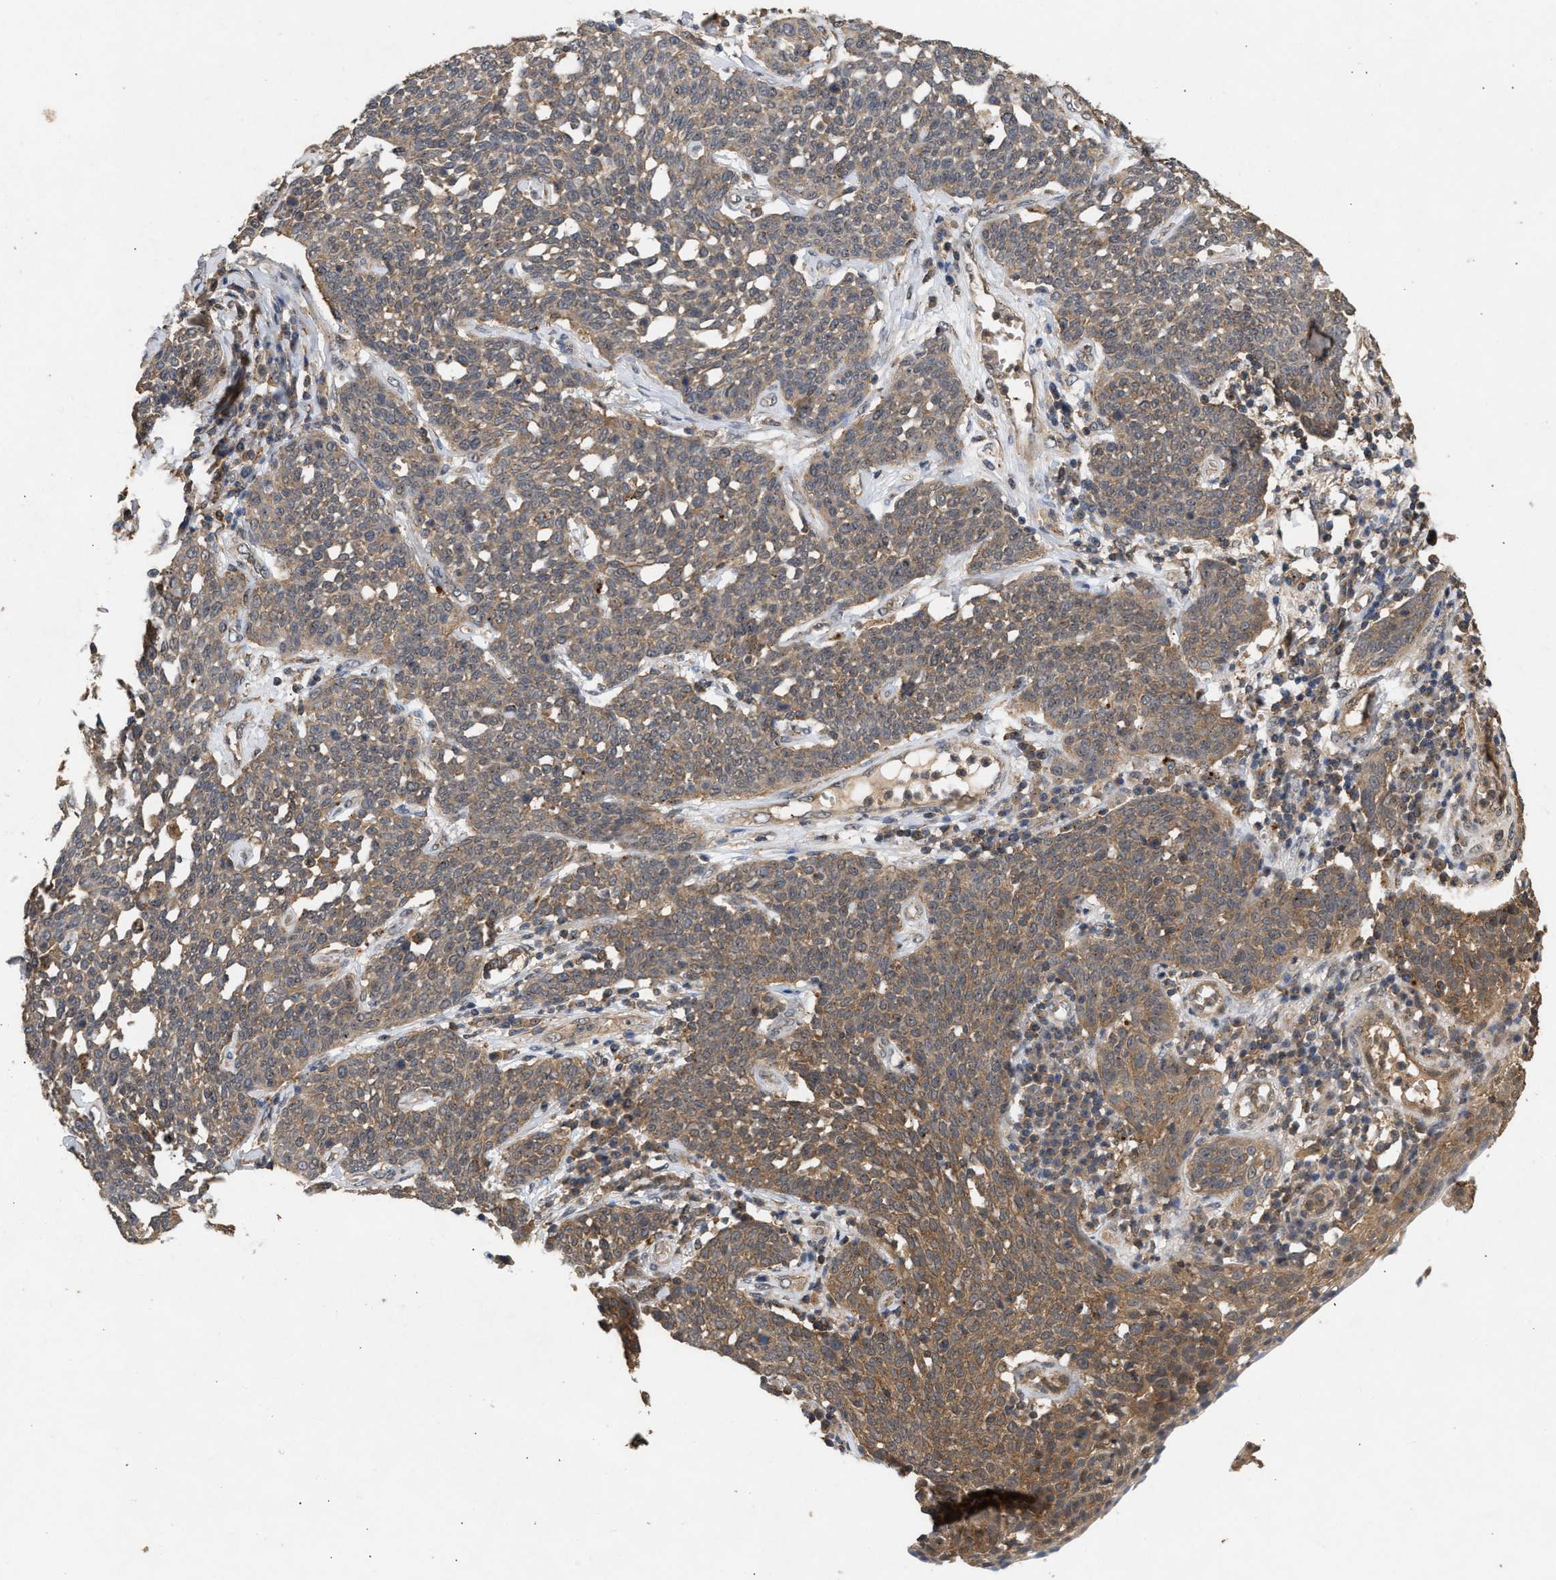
{"staining": {"intensity": "moderate", "quantity": "25%-75%", "location": "cytoplasmic/membranous"}, "tissue": "cervical cancer", "cell_type": "Tumor cells", "image_type": "cancer", "snomed": [{"axis": "morphology", "description": "Squamous cell carcinoma, NOS"}, {"axis": "topography", "description": "Cervix"}], "caption": "Moderate cytoplasmic/membranous expression for a protein is identified in about 25%-75% of tumor cells of cervical squamous cell carcinoma using IHC.", "gene": "FITM1", "patient": {"sex": "female", "age": 34}}